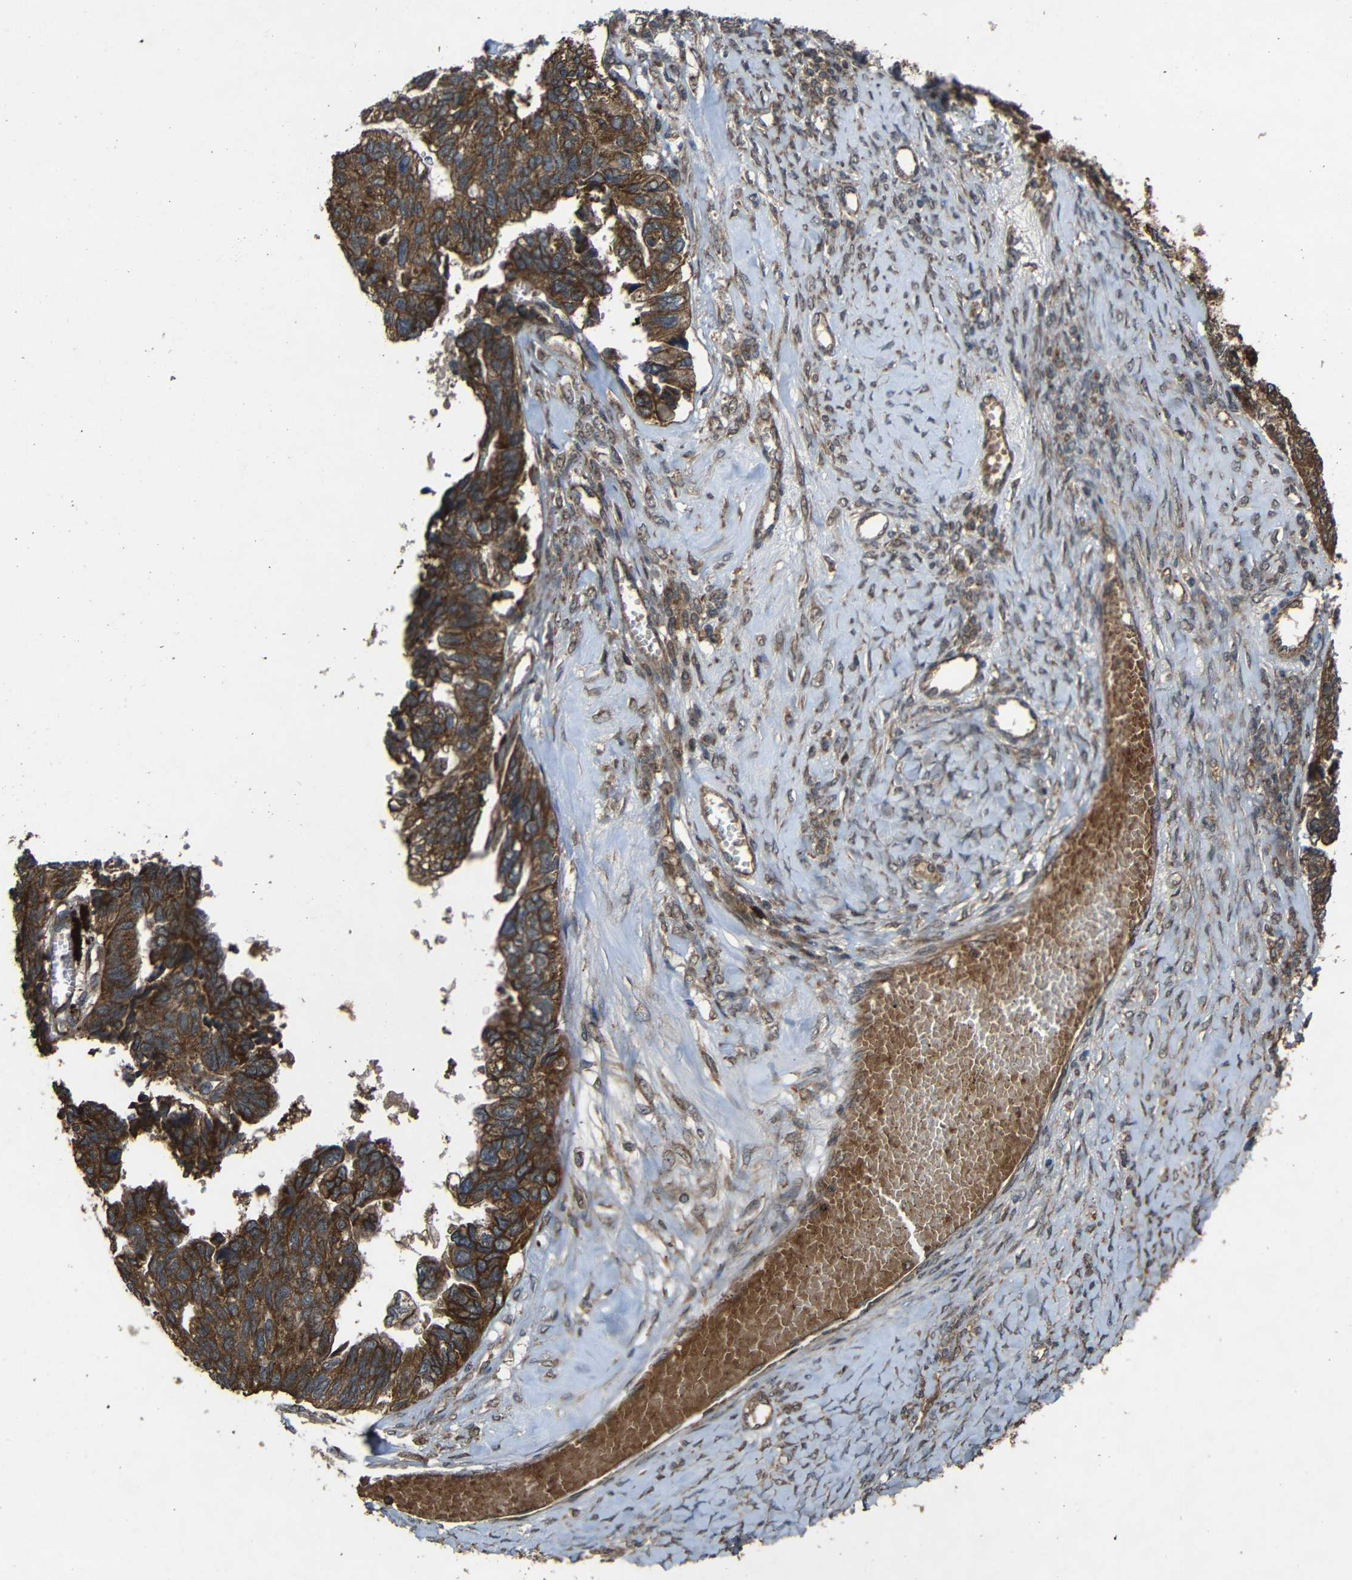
{"staining": {"intensity": "strong", "quantity": ">75%", "location": "cytoplasmic/membranous"}, "tissue": "ovarian cancer", "cell_type": "Tumor cells", "image_type": "cancer", "snomed": [{"axis": "morphology", "description": "Cystadenocarcinoma, serous, NOS"}, {"axis": "topography", "description": "Ovary"}], "caption": "Human ovarian serous cystadenocarcinoma stained with a brown dye shows strong cytoplasmic/membranous positive staining in approximately >75% of tumor cells.", "gene": "C1GALT1", "patient": {"sex": "female", "age": 79}}